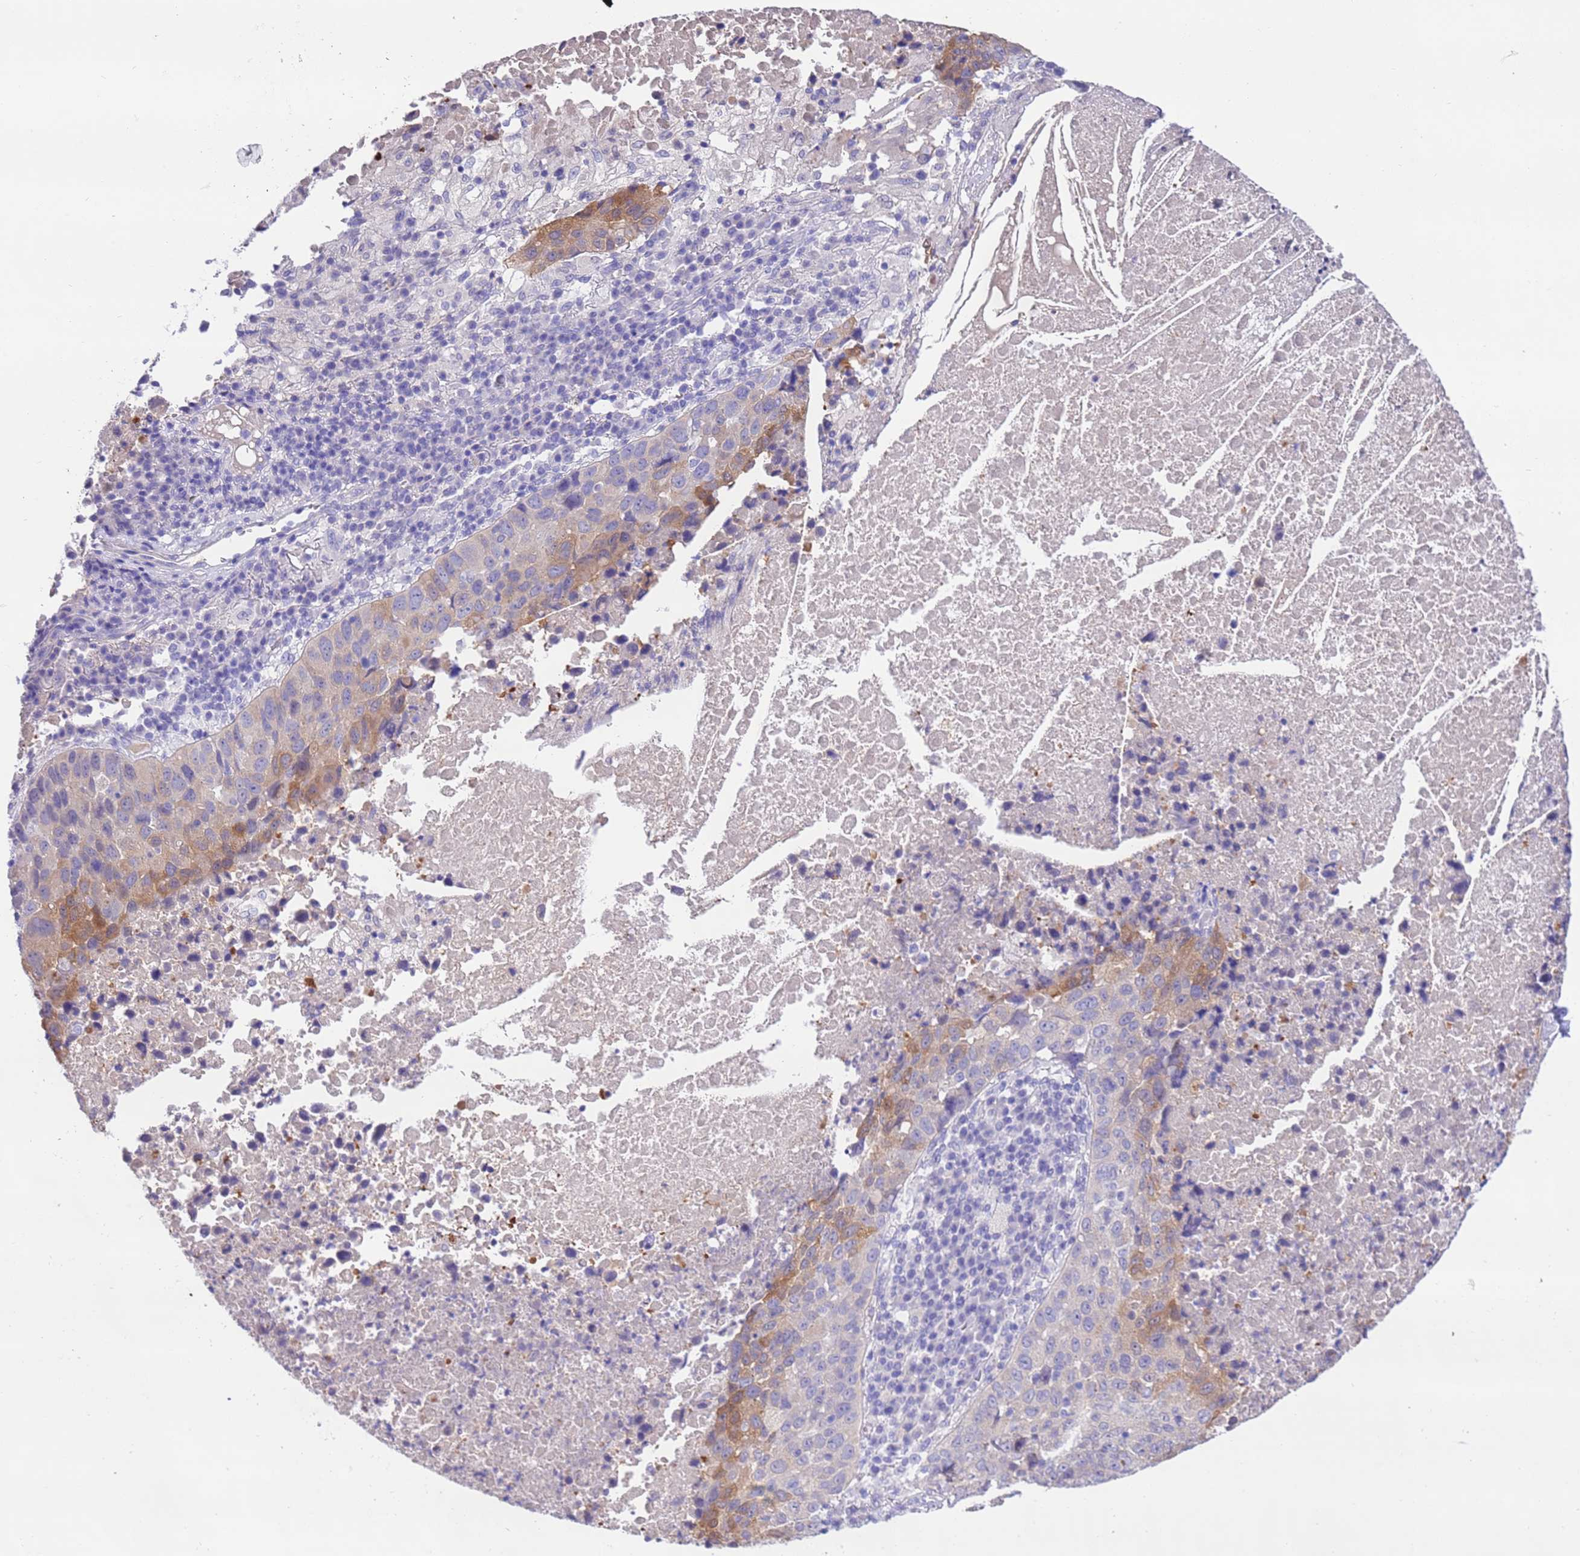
{"staining": {"intensity": "moderate", "quantity": "<25%", "location": "cytoplasmic/membranous"}, "tissue": "lung cancer", "cell_type": "Tumor cells", "image_type": "cancer", "snomed": [{"axis": "morphology", "description": "Squamous cell carcinoma, NOS"}, {"axis": "topography", "description": "Lung"}], "caption": "Brown immunohistochemical staining in lung cancer shows moderate cytoplasmic/membranous expression in about <25% of tumor cells. The staining is performed using DAB brown chromogen to label protein expression. The nuclei are counter-stained blue using hematoxylin.", "gene": "USP38", "patient": {"sex": "male", "age": 73}}